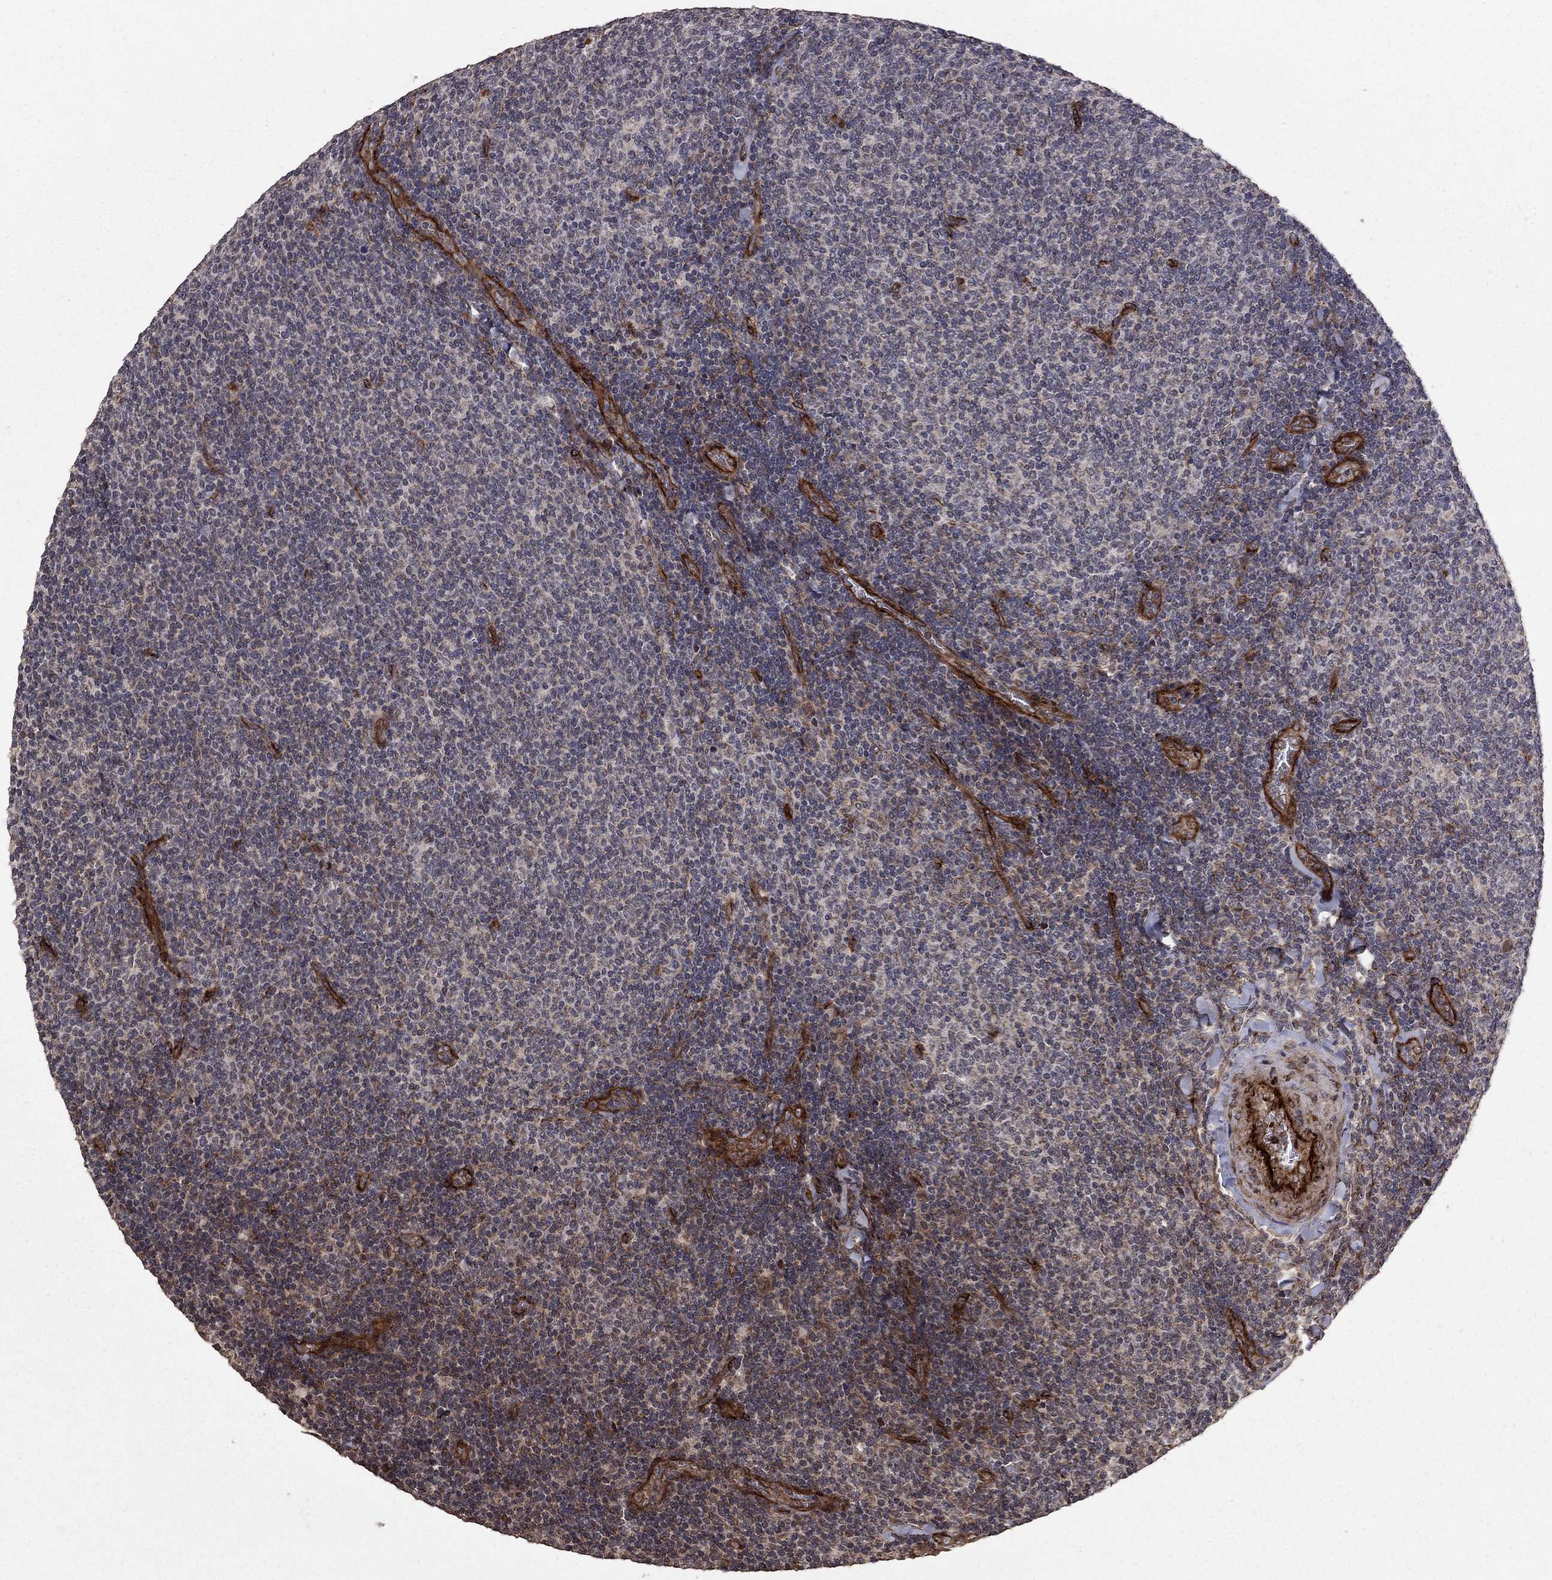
{"staining": {"intensity": "negative", "quantity": "none", "location": "none"}, "tissue": "lymphoma", "cell_type": "Tumor cells", "image_type": "cancer", "snomed": [{"axis": "morphology", "description": "Malignant lymphoma, non-Hodgkin's type, Low grade"}, {"axis": "topography", "description": "Lymph node"}], "caption": "The photomicrograph displays no staining of tumor cells in low-grade malignant lymphoma, non-Hodgkin's type.", "gene": "COL18A1", "patient": {"sex": "male", "age": 52}}